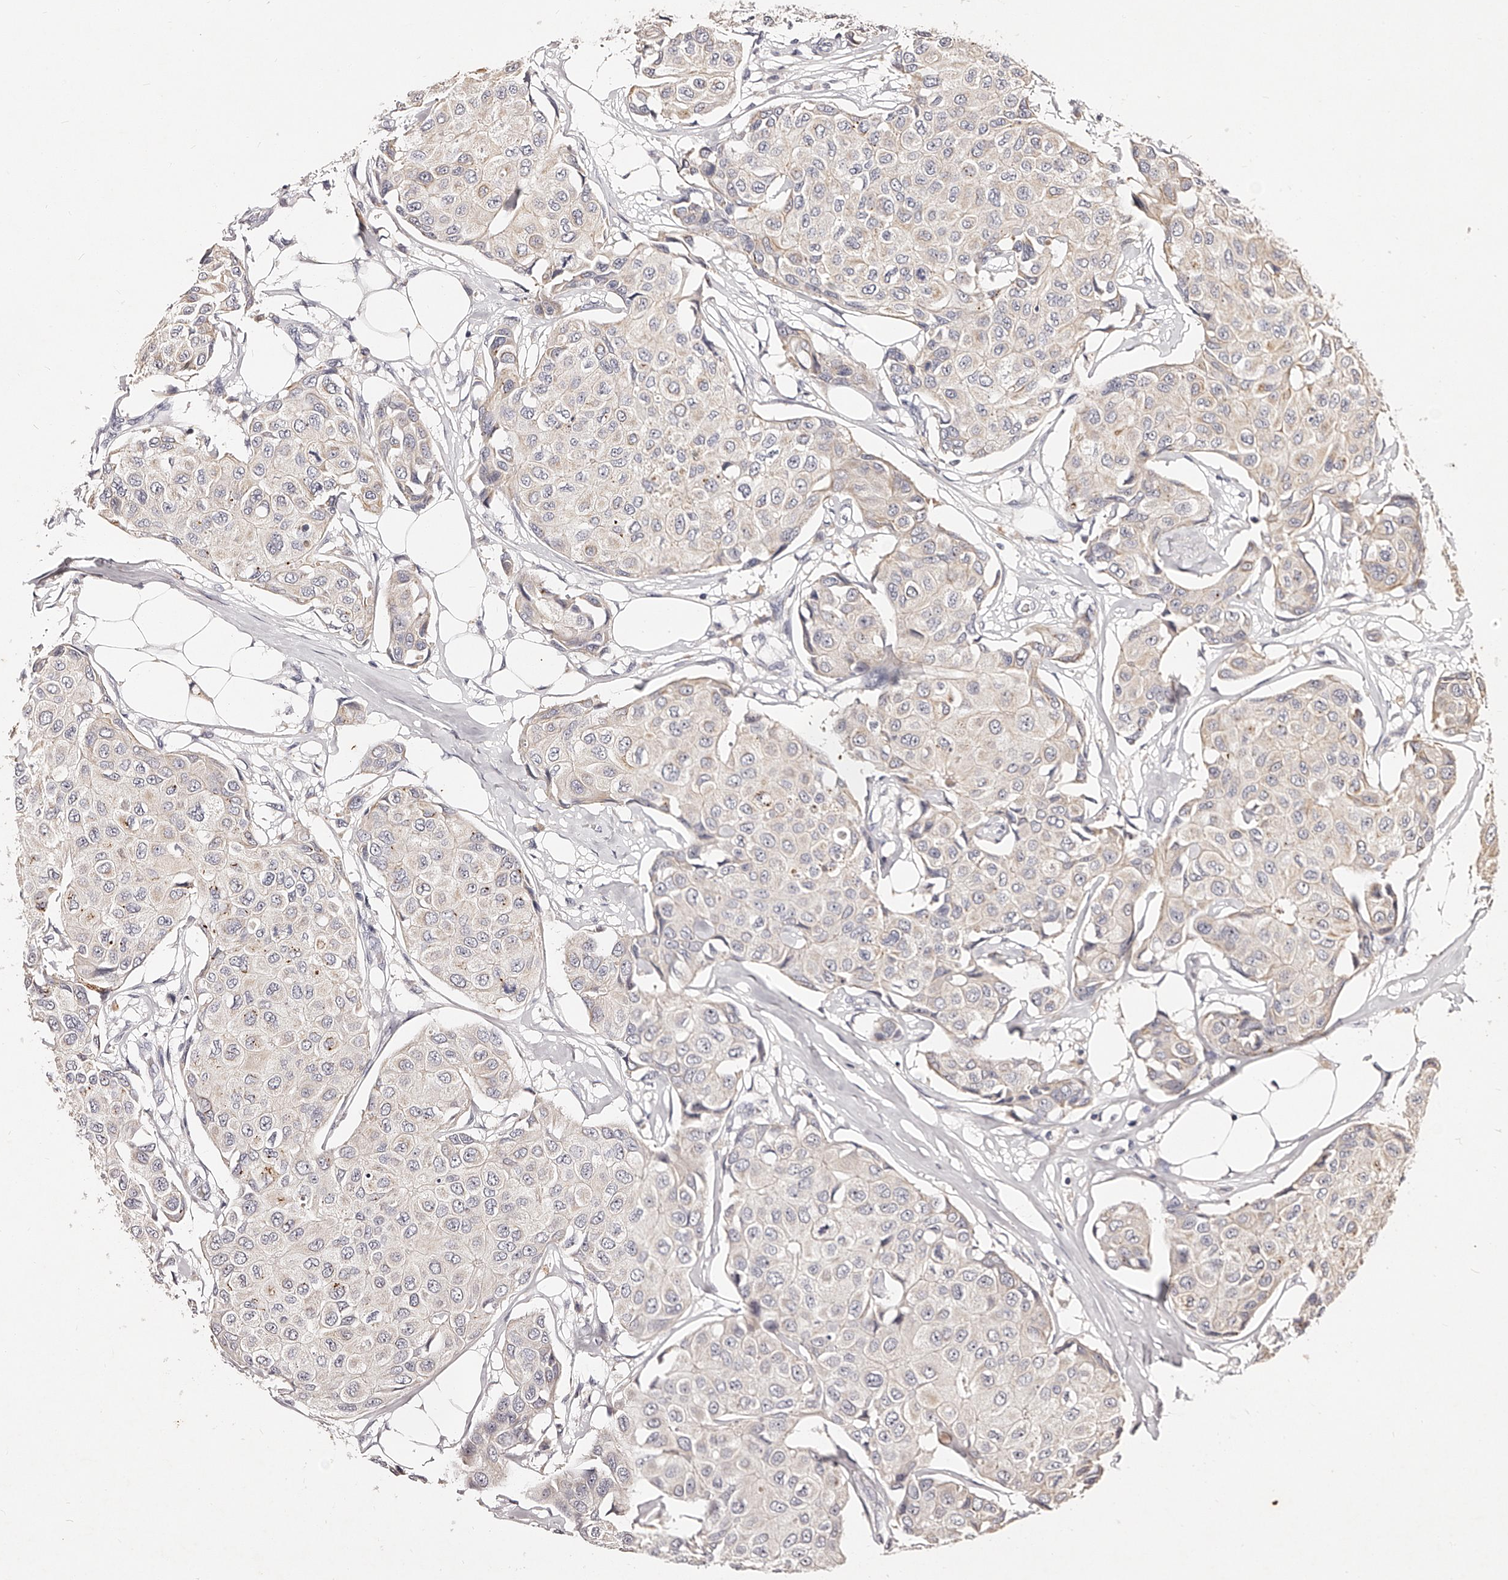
{"staining": {"intensity": "negative", "quantity": "none", "location": "none"}, "tissue": "breast cancer", "cell_type": "Tumor cells", "image_type": "cancer", "snomed": [{"axis": "morphology", "description": "Duct carcinoma"}, {"axis": "topography", "description": "Breast"}], "caption": "Intraductal carcinoma (breast) stained for a protein using IHC demonstrates no expression tumor cells.", "gene": "PHACTR1", "patient": {"sex": "female", "age": 80}}